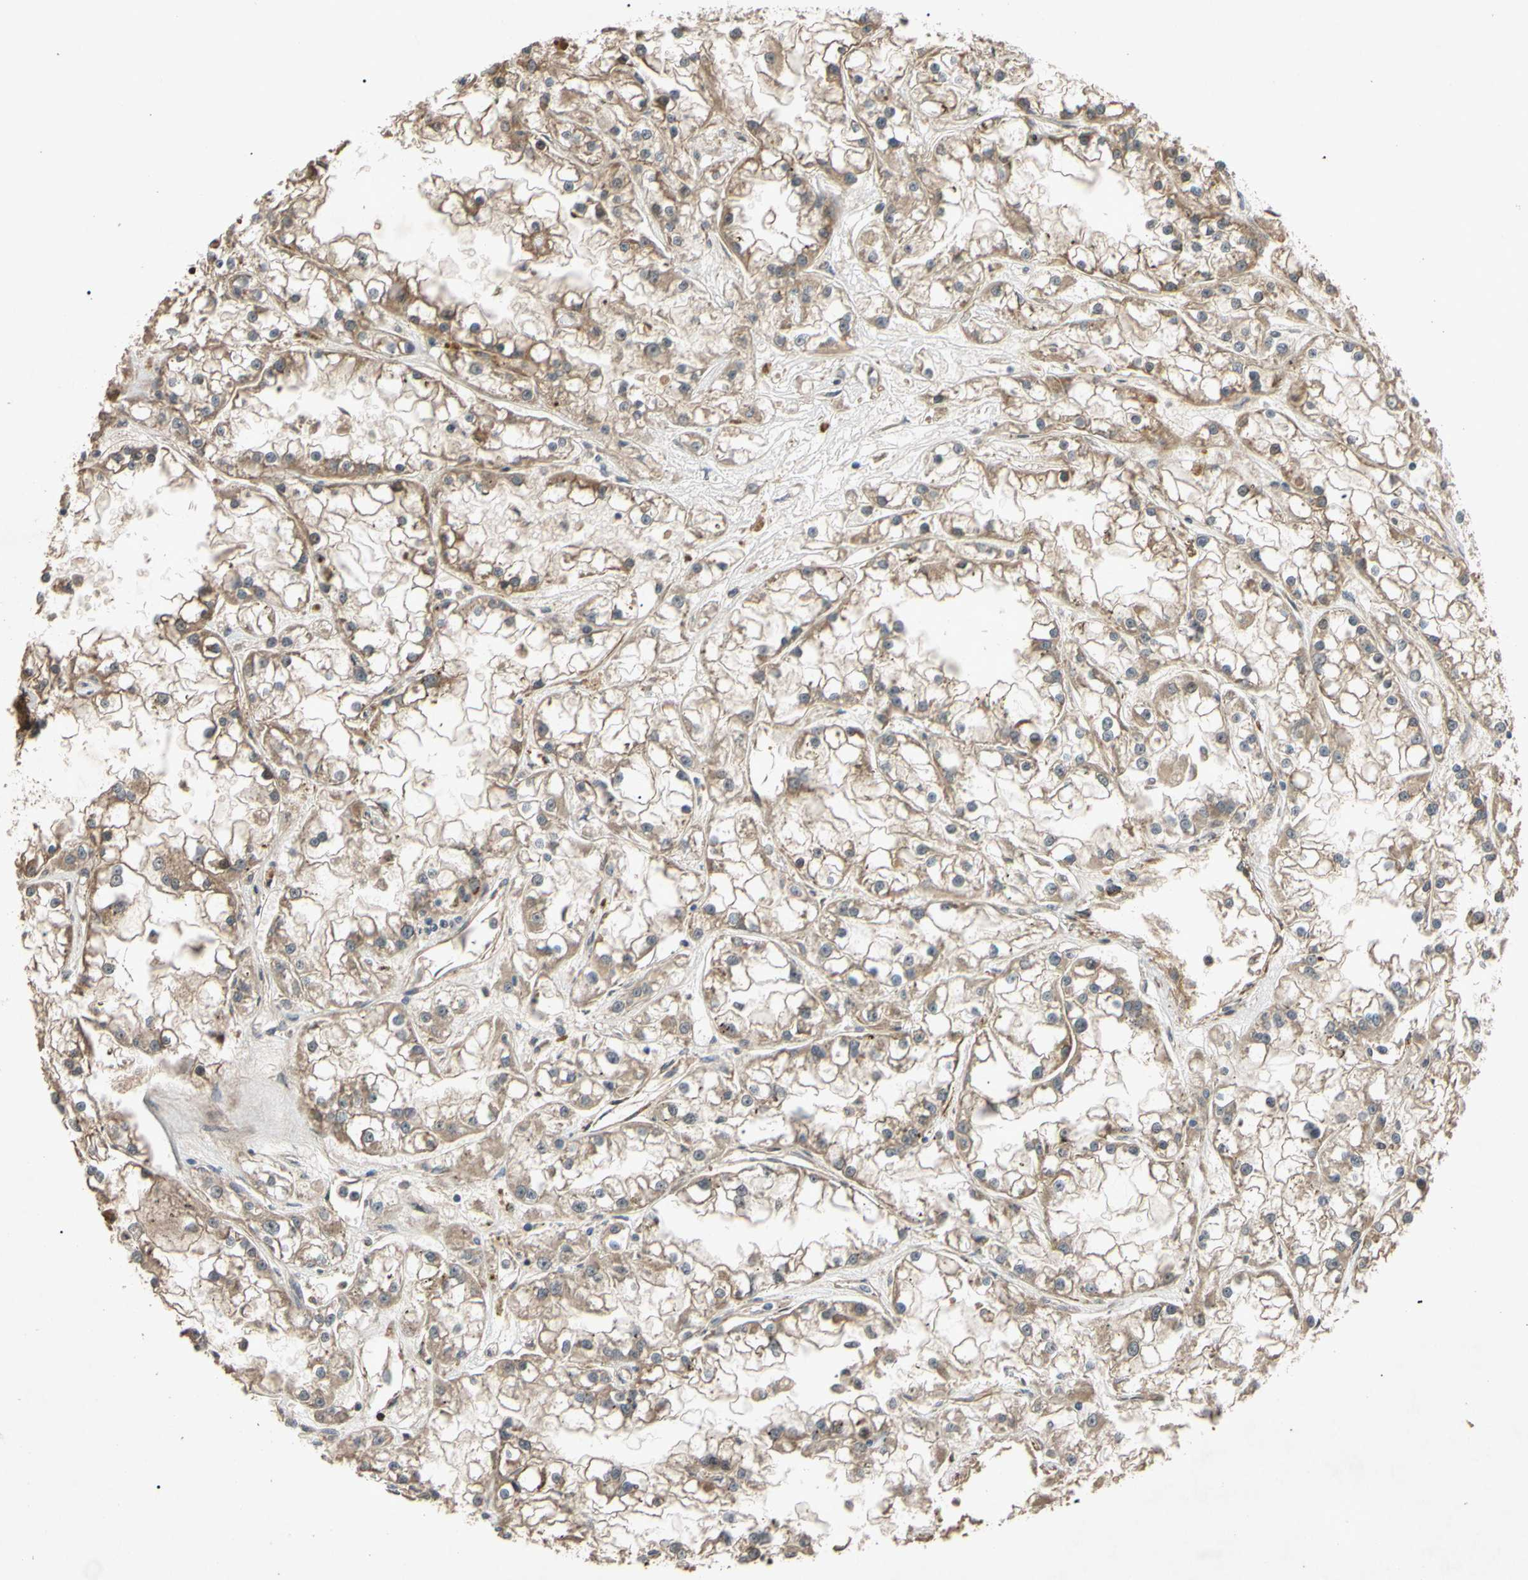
{"staining": {"intensity": "moderate", "quantity": ">75%", "location": "cytoplasmic/membranous"}, "tissue": "renal cancer", "cell_type": "Tumor cells", "image_type": "cancer", "snomed": [{"axis": "morphology", "description": "Adenocarcinoma, NOS"}, {"axis": "topography", "description": "Kidney"}], "caption": "High-magnification brightfield microscopy of renal cancer (adenocarcinoma) stained with DAB (brown) and counterstained with hematoxylin (blue). tumor cells exhibit moderate cytoplasmic/membranous staining is appreciated in about>75% of cells.", "gene": "PARD6A", "patient": {"sex": "female", "age": 52}}